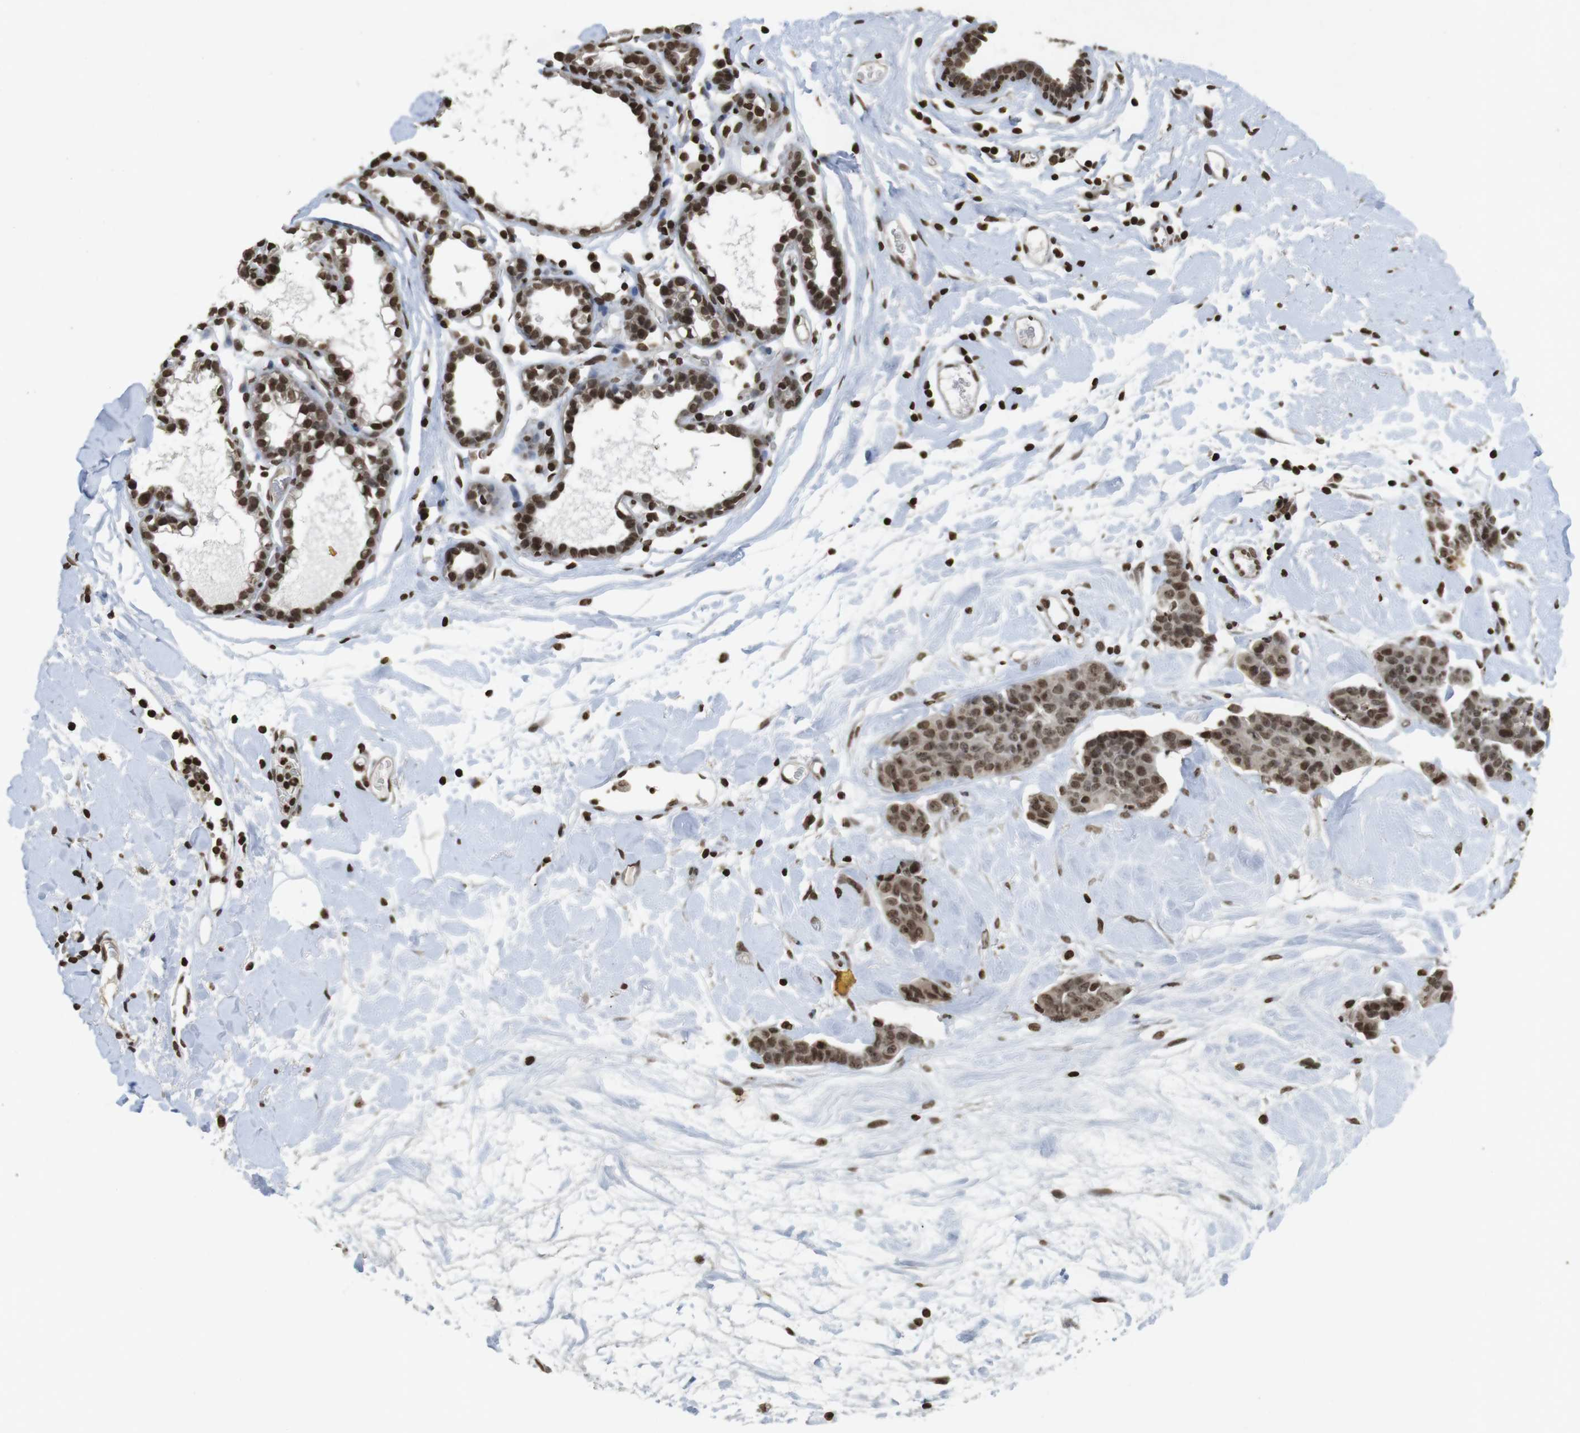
{"staining": {"intensity": "moderate", "quantity": ">75%", "location": "cytoplasmic/membranous,nuclear"}, "tissue": "breast cancer", "cell_type": "Tumor cells", "image_type": "cancer", "snomed": [{"axis": "morphology", "description": "Normal tissue, NOS"}, {"axis": "morphology", "description": "Duct carcinoma"}, {"axis": "topography", "description": "Breast"}], "caption": "This micrograph displays IHC staining of human breast cancer, with medium moderate cytoplasmic/membranous and nuclear positivity in about >75% of tumor cells.", "gene": "FOXA3", "patient": {"sex": "female", "age": 40}}